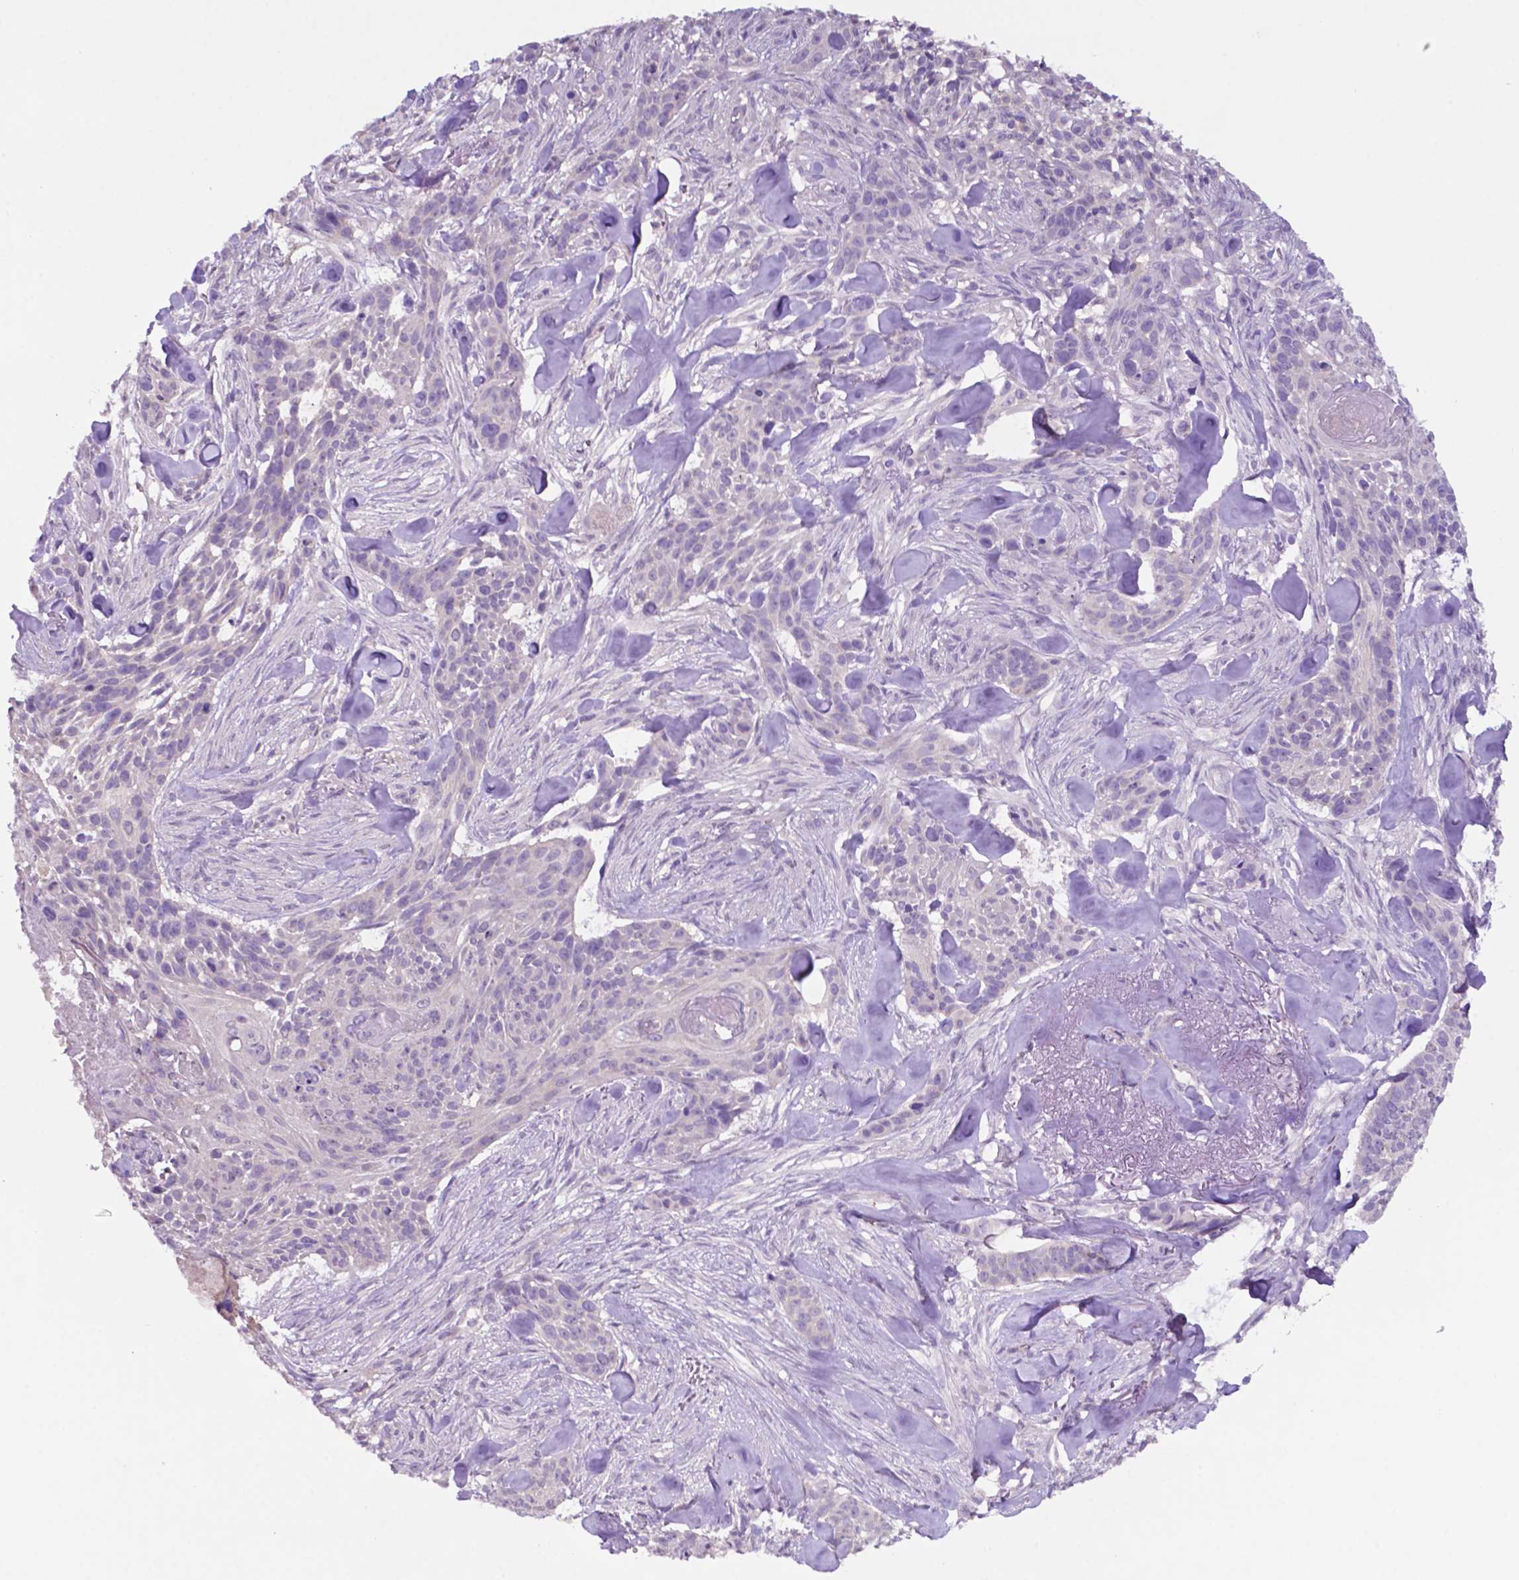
{"staining": {"intensity": "negative", "quantity": "none", "location": "none"}, "tissue": "skin cancer", "cell_type": "Tumor cells", "image_type": "cancer", "snomed": [{"axis": "morphology", "description": "Basal cell carcinoma"}, {"axis": "topography", "description": "Skin"}], "caption": "Immunohistochemistry of human skin cancer demonstrates no positivity in tumor cells. Brightfield microscopy of immunohistochemistry stained with DAB (brown) and hematoxylin (blue), captured at high magnification.", "gene": "PRPS2", "patient": {"sex": "male", "age": 87}}